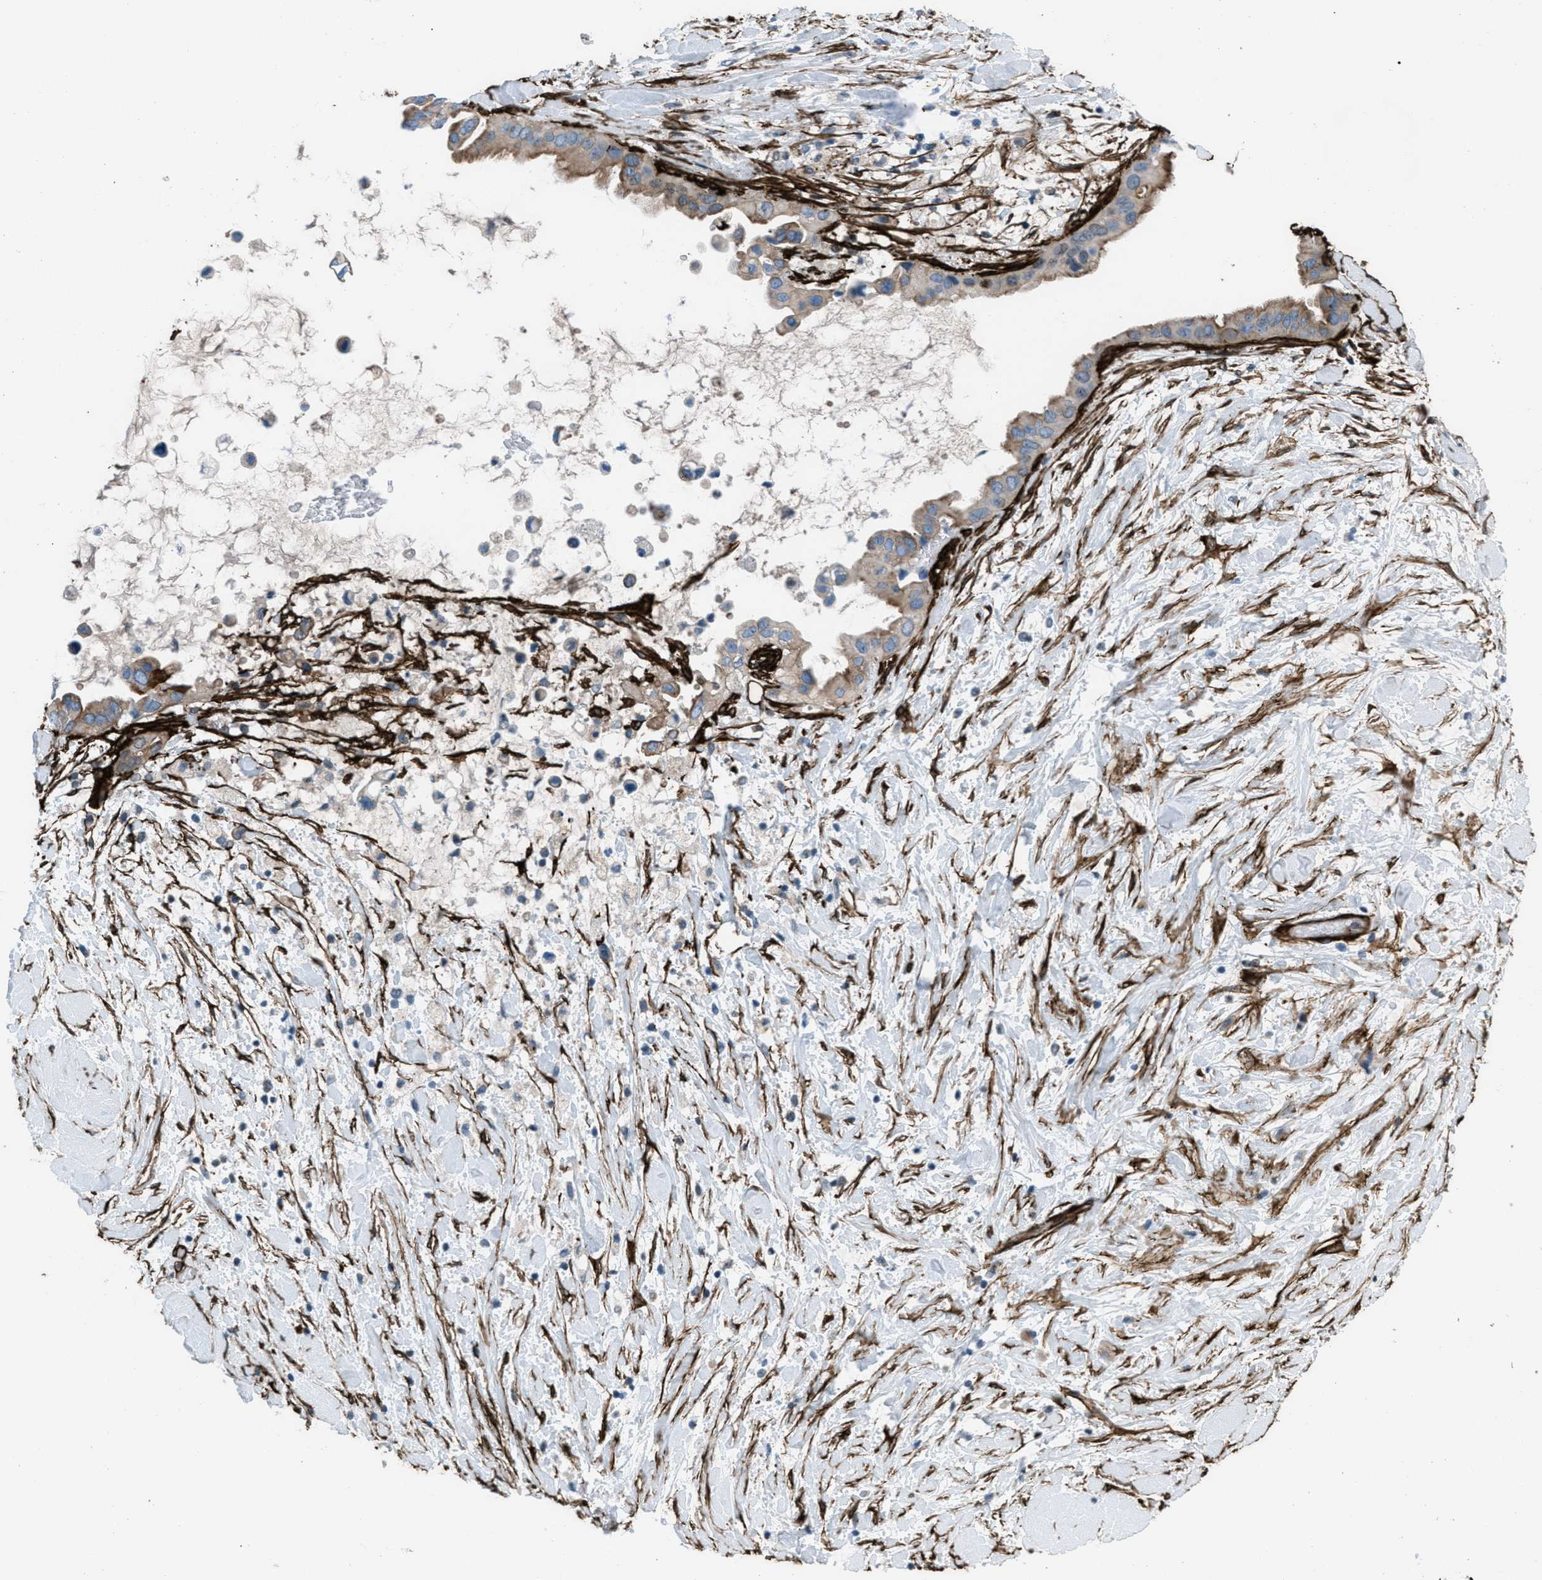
{"staining": {"intensity": "moderate", "quantity": ">75%", "location": "cytoplasmic/membranous"}, "tissue": "pancreatic cancer", "cell_type": "Tumor cells", "image_type": "cancer", "snomed": [{"axis": "morphology", "description": "Adenocarcinoma, NOS"}, {"axis": "topography", "description": "Pancreas"}], "caption": "An image showing moderate cytoplasmic/membranous expression in about >75% of tumor cells in pancreatic adenocarcinoma, as visualized by brown immunohistochemical staining.", "gene": "CALD1", "patient": {"sex": "male", "age": 55}}